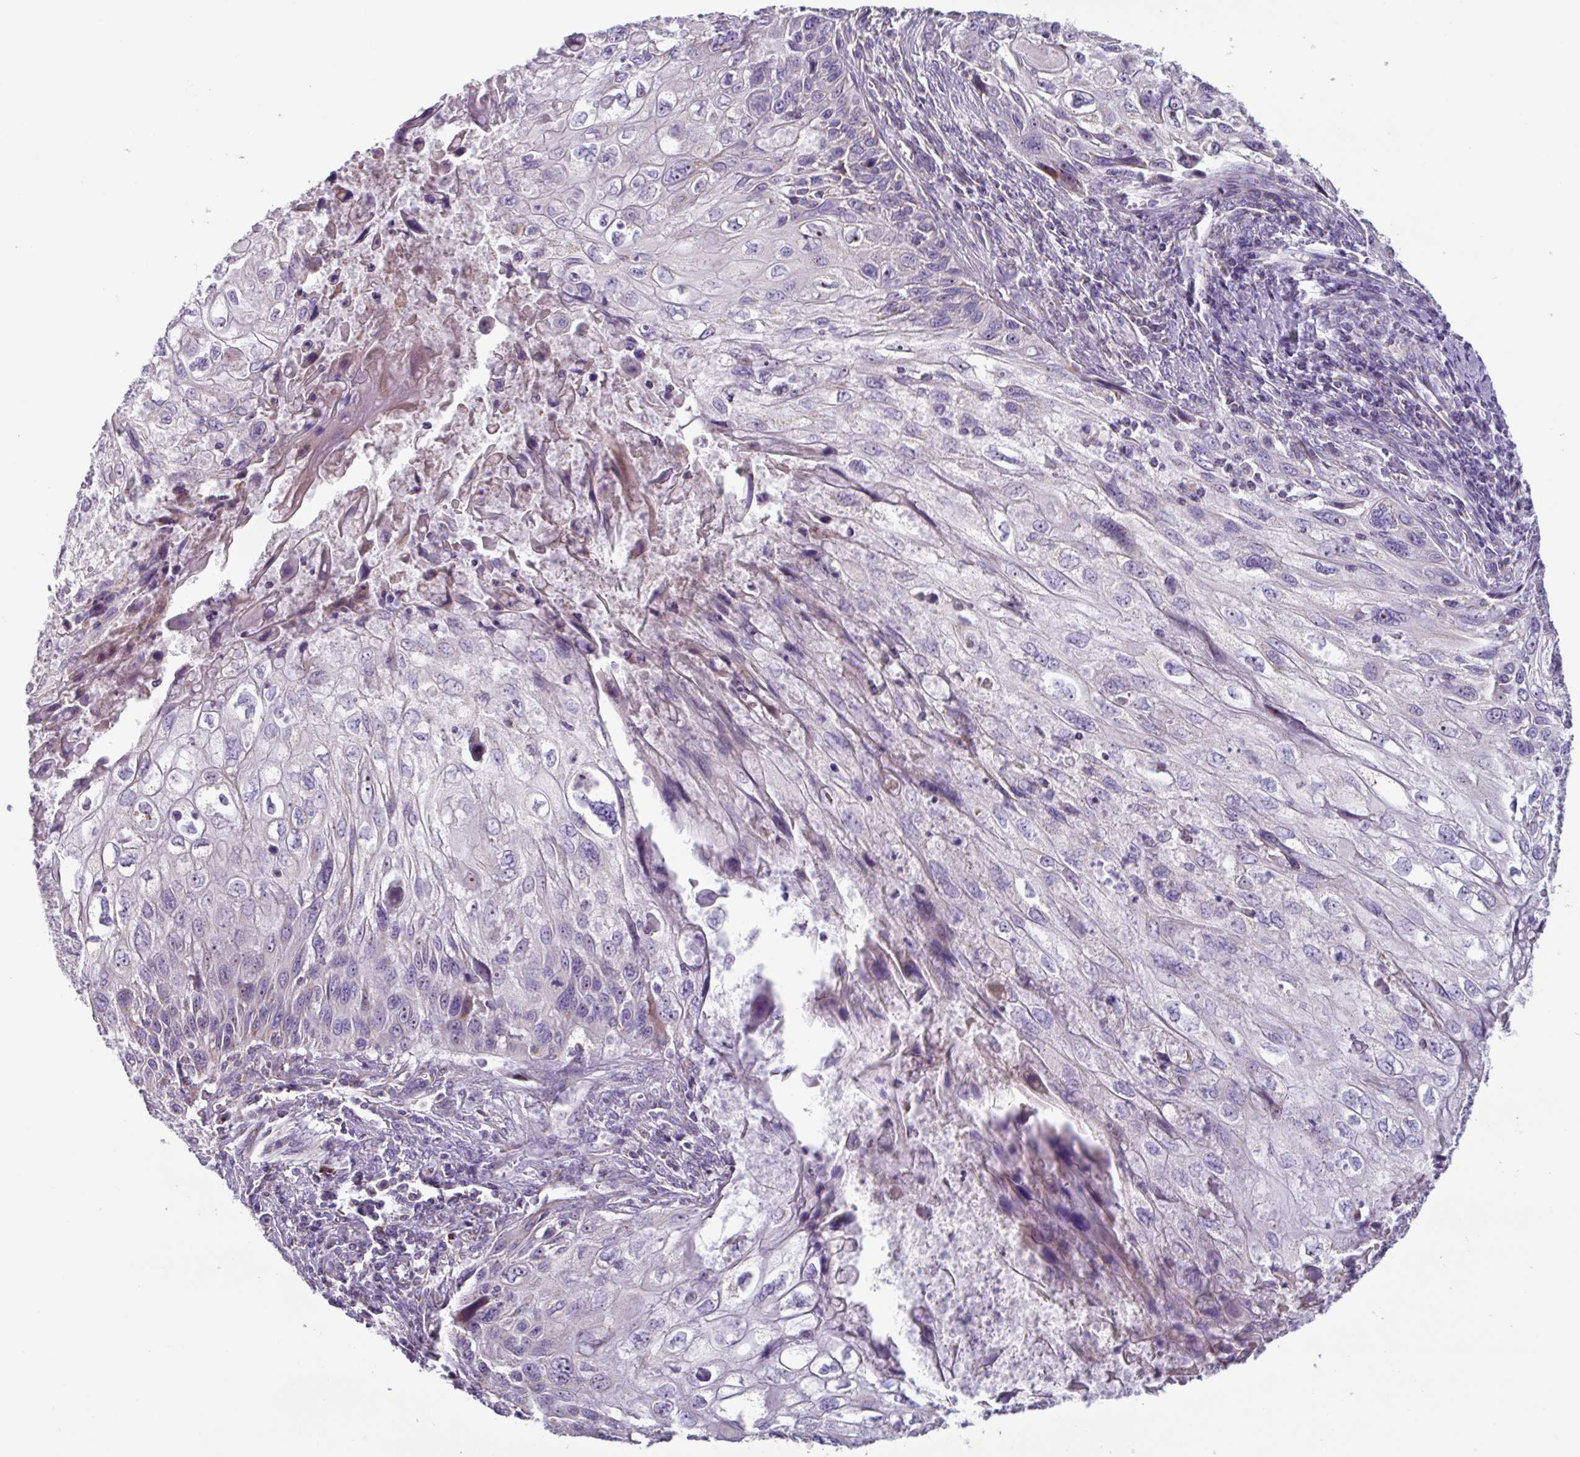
{"staining": {"intensity": "negative", "quantity": "none", "location": "none"}, "tissue": "cervical cancer", "cell_type": "Tumor cells", "image_type": "cancer", "snomed": [{"axis": "morphology", "description": "Squamous cell carcinoma, NOS"}, {"axis": "topography", "description": "Cervix"}], "caption": "There is no significant staining in tumor cells of cervical cancer (squamous cell carcinoma).", "gene": "MT-ND4", "patient": {"sex": "female", "age": 70}}